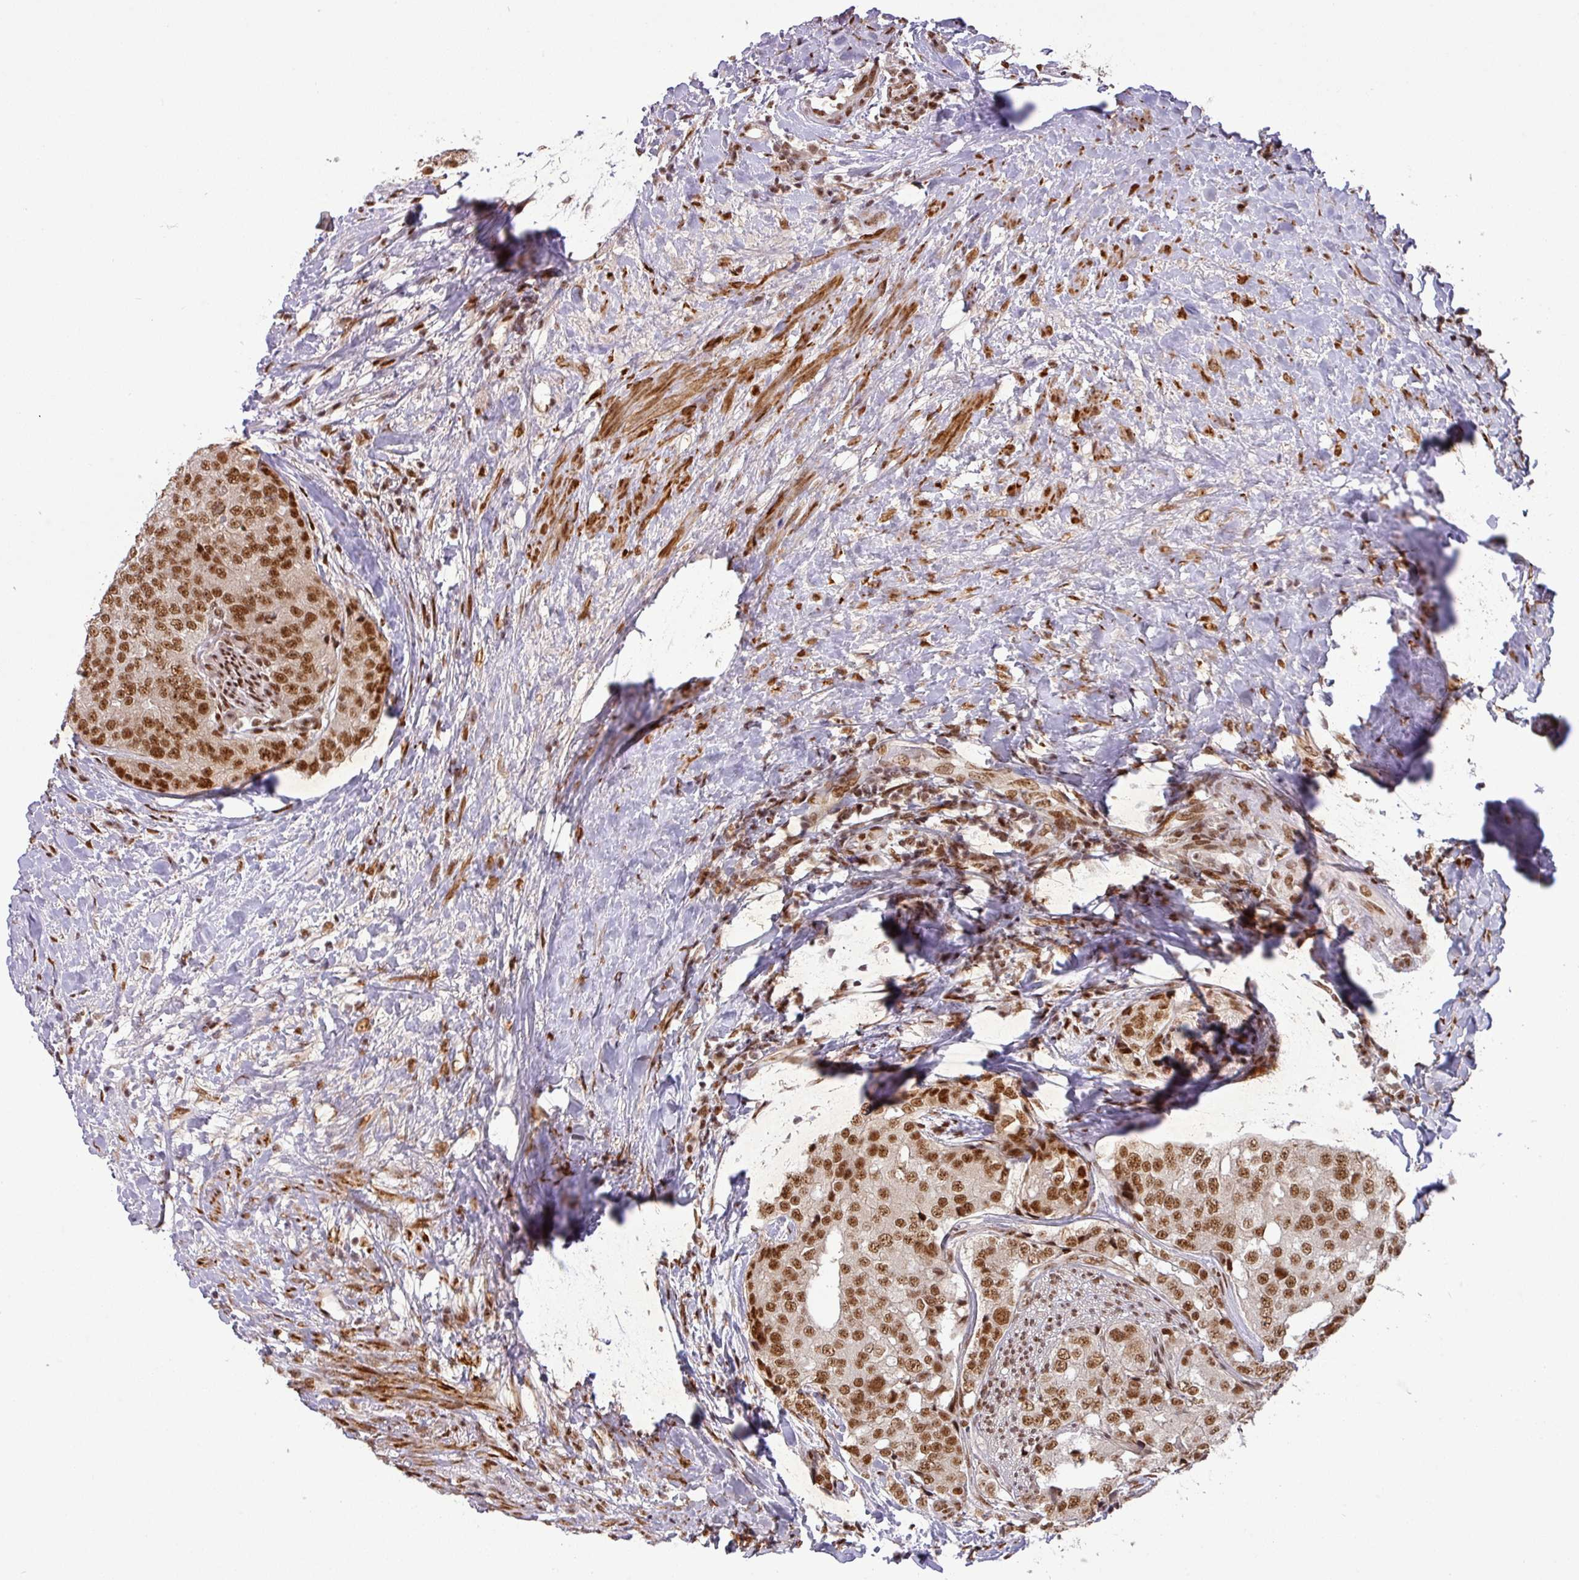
{"staining": {"intensity": "strong", "quantity": ">75%", "location": "nuclear"}, "tissue": "prostate cancer", "cell_type": "Tumor cells", "image_type": "cancer", "snomed": [{"axis": "morphology", "description": "Adenocarcinoma, High grade"}, {"axis": "topography", "description": "Prostate"}], "caption": "Immunohistochemistry of human prostate adenocarcinoma (high-grade) exhibits high levels of strong nuclear expression in approximately >75% of tumor cells.", "gene": "SRSF2", "patient": {"sex": "male", "age": 49}}